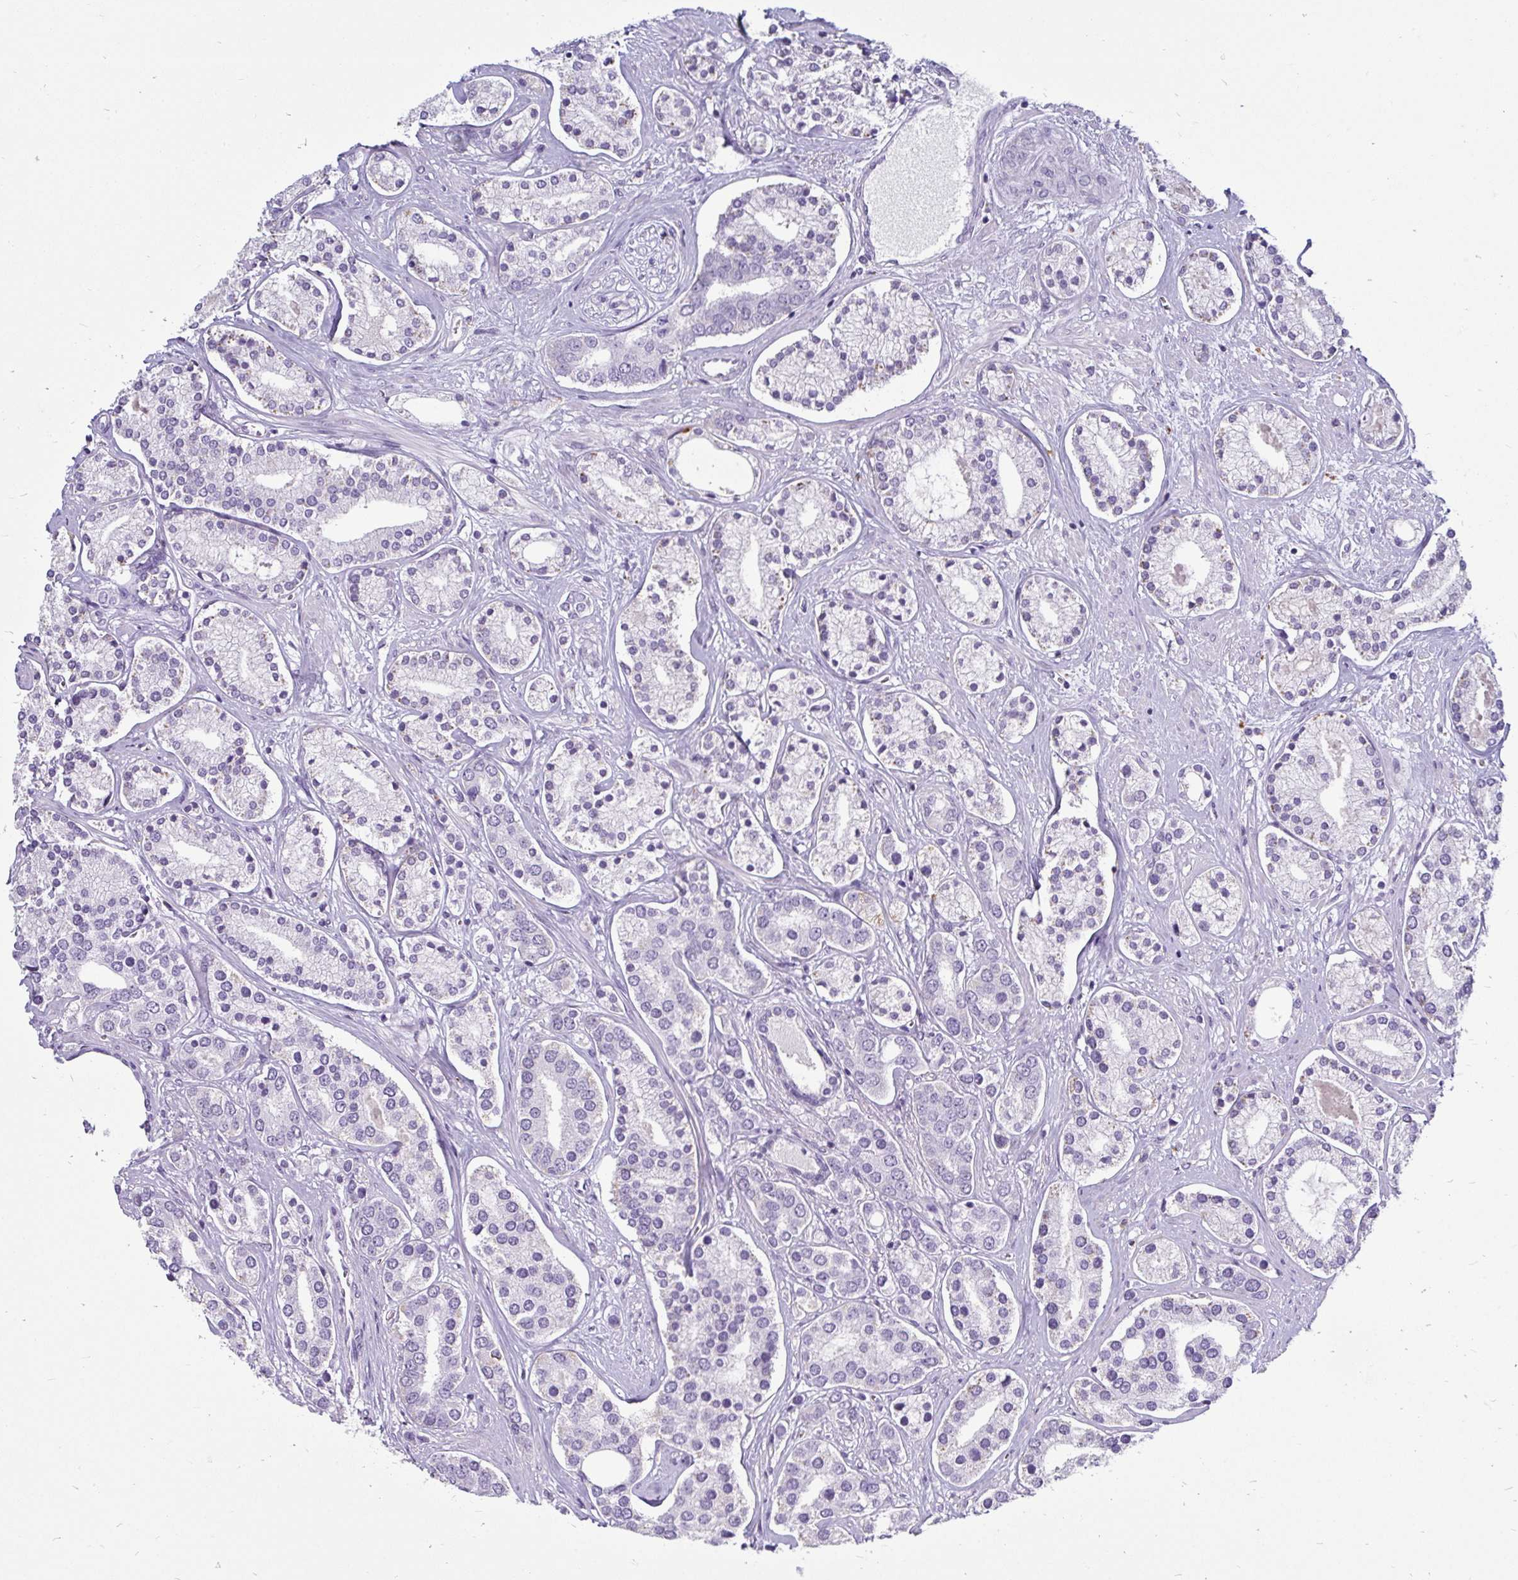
{"staining": {"intensity": "negative", "quantity": "none", "location": "none"}, "tissue": "prostate cancer", "cell_type": "Tumor cells", "image_type": "cancer", "snomed": [{"axis": "morphology", "description": "Adenocarcinoma, High grade"}, {"axis": "topography", "description": "Prostate"}], "caption": "This is an IHC image of prostate cancer. There is no positivity in tumor cells.", "gene": "CTSZ", "patient": {"sex": "male", "age": 58}}